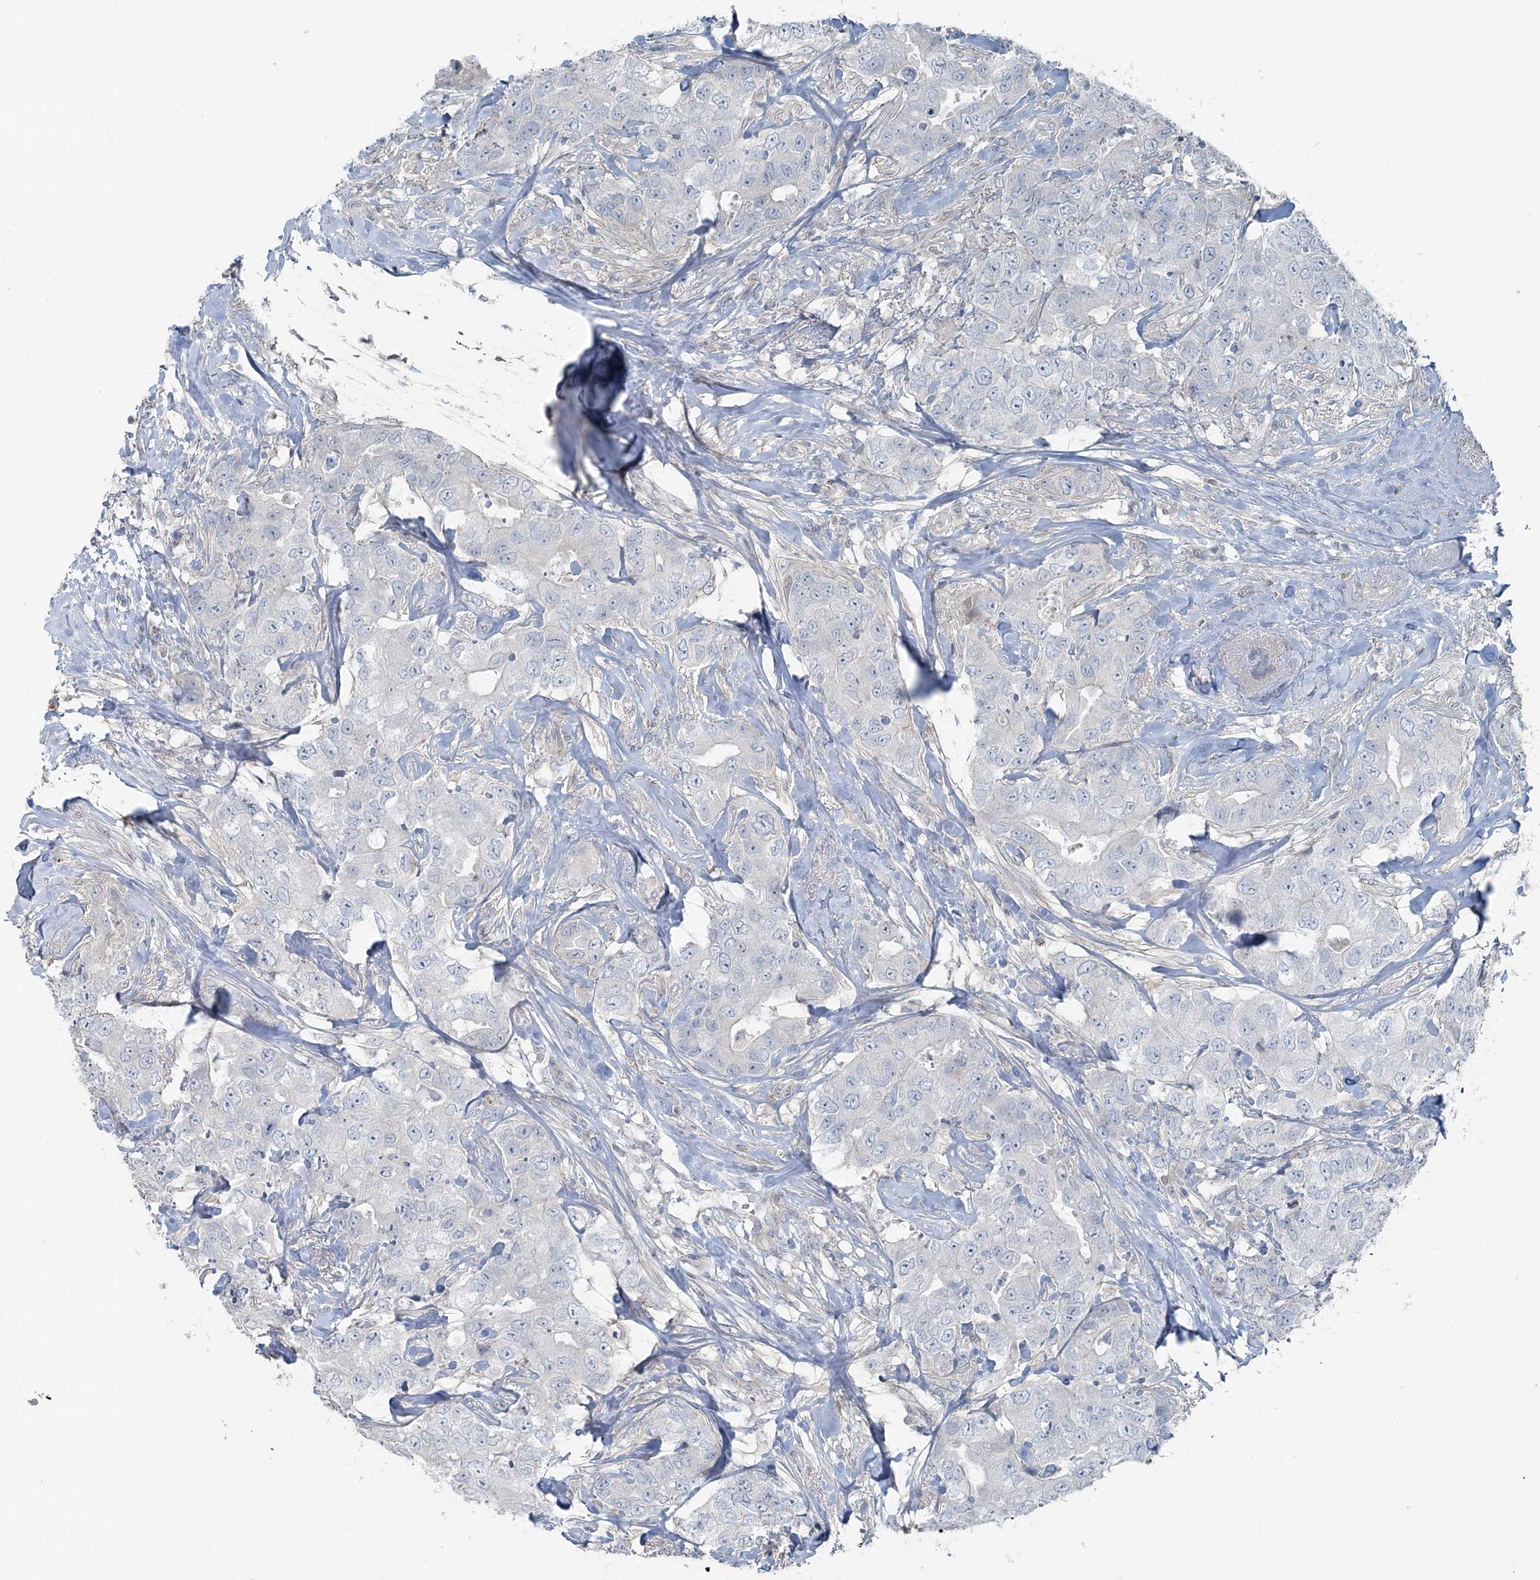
{"staining": {"intensity": "negative", "quantity": "none", "location": "none"}, "tissue": "breast cancer", "cell_type": "Tumor cells", "image_type": "cancer", "snomed": [{"axis": "morphology", "description": "Duct carcinoma"}, {"axis": "topography", "description": "Breast"}], "caption": "Tumor cells are negative for protein expression in human breast cancer (infiltrating ductal carcinoma). (DAB immunohistochemistry with hematoxylin counter stain).", "gene": "FBXL17", "patient": {"sex": "female", "age": 62}}